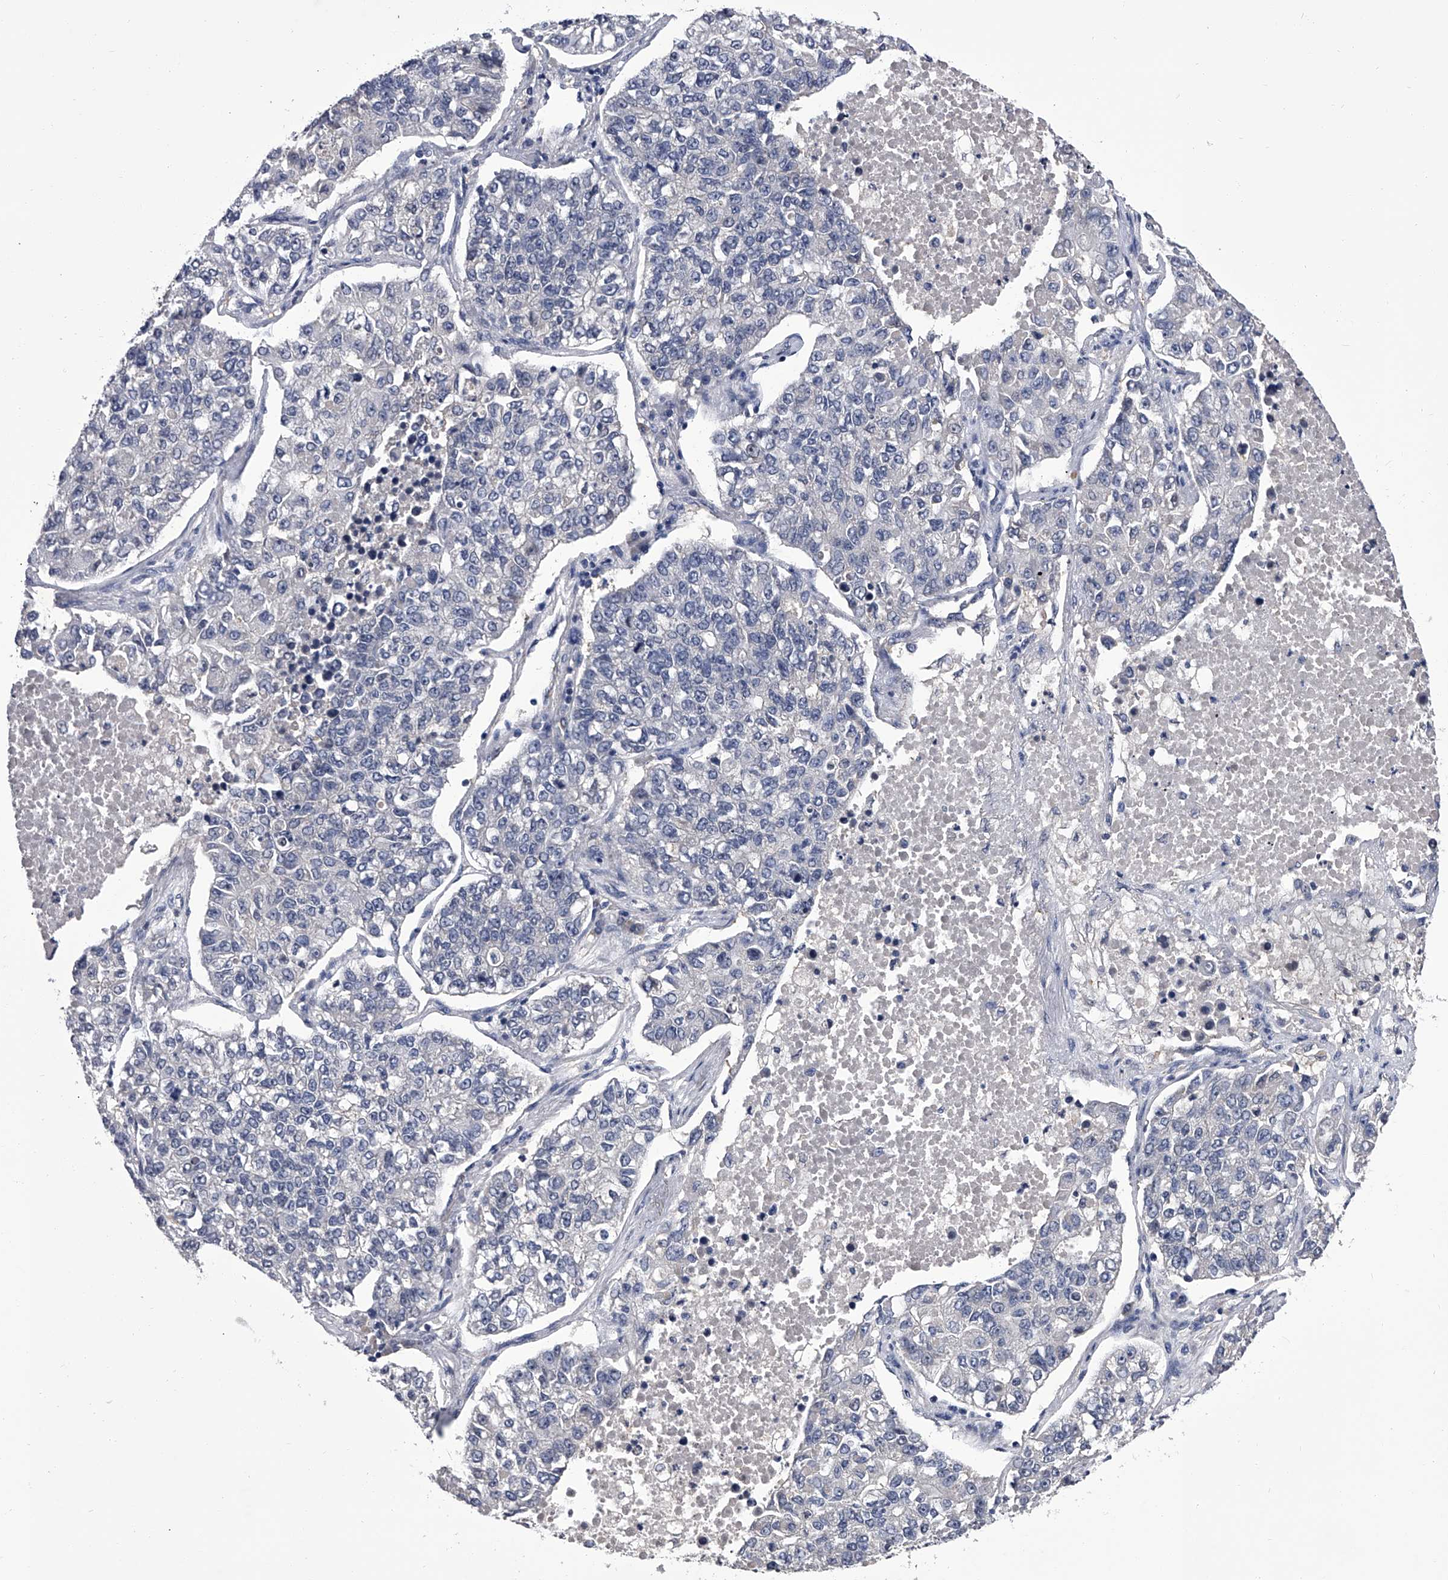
{"staining": {"intensity": "negative", "quantity": "none", "location": "none"}, "tissue": "lung cancer", "cell_type": "Tumor cells", "image_type": "cancer", "snomed": [{"axis": "morphology", "description": "Adenocarcinoma, NOS"}, {"axis": "topography", "description": "Lung"}], "caption": "An immunohistochemistry (IHC) image of lung cancer (adenocarcinoma) is shown. There is no staining in tumor cells of lung cancer (adenocarcinoma). The staining is performed using DAB brown chromogen with nuclei counter-stained in using hematoxylin.", "gene": "SLC18B1", "patient": {"sex": "male", "age": 49}}